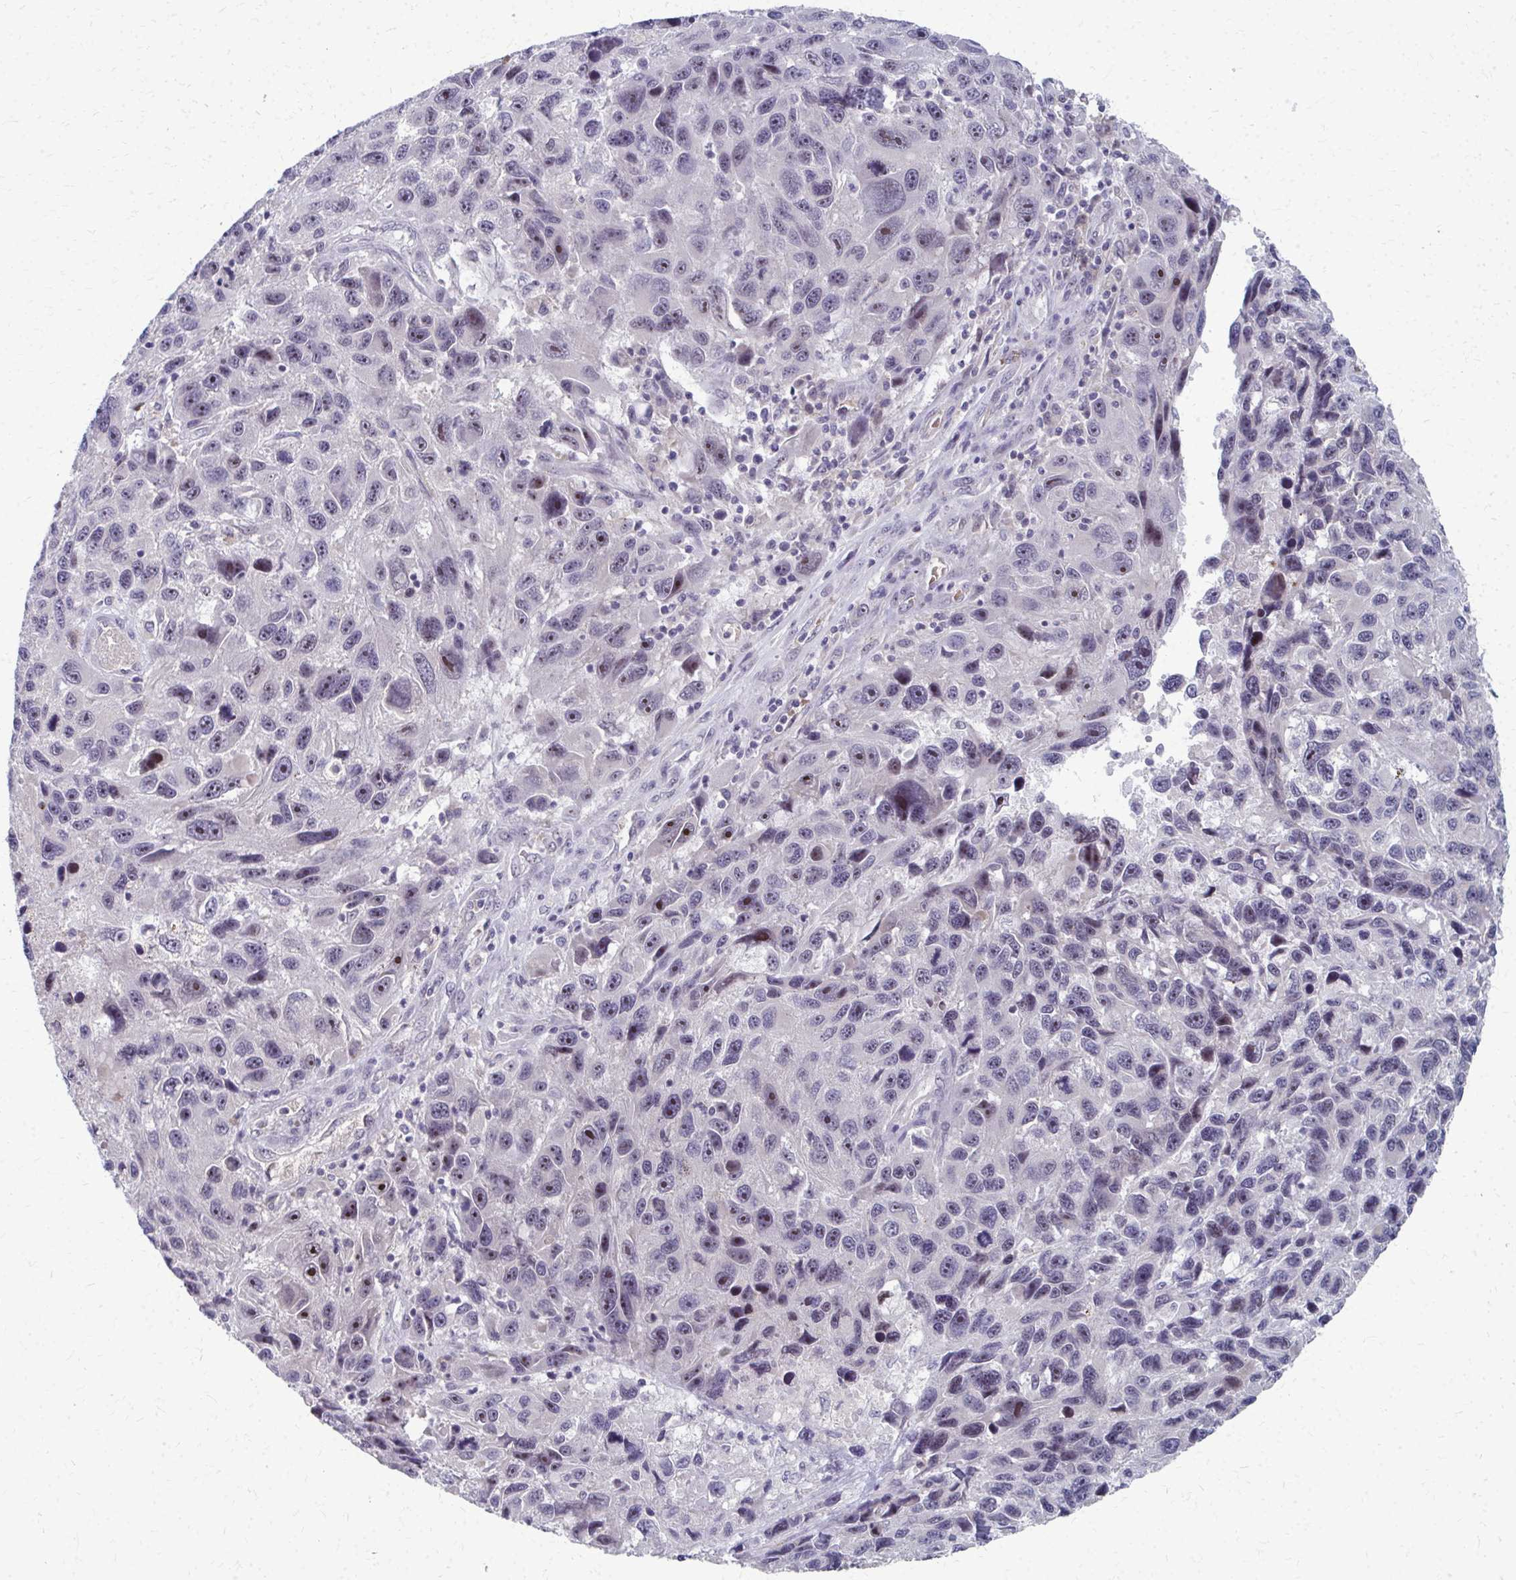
{"staining": {"intensity": "weak", "quantity": "<25%", "location": "nuclear"}, "tissue": "melanoma", "cell_type": "Tumor cells", "image_type": "cancer", "snomed": [{"axis": "morphology", "description": "Malignant melanoma, NOS"}, {"axis": "topography", "description": "Skin"}], "caption": "Protein analysis of melanoma reveals no significant positivity in tumor cells.", "gene": "NUDT16", "patient": {"sex": "male", "age": 53}}